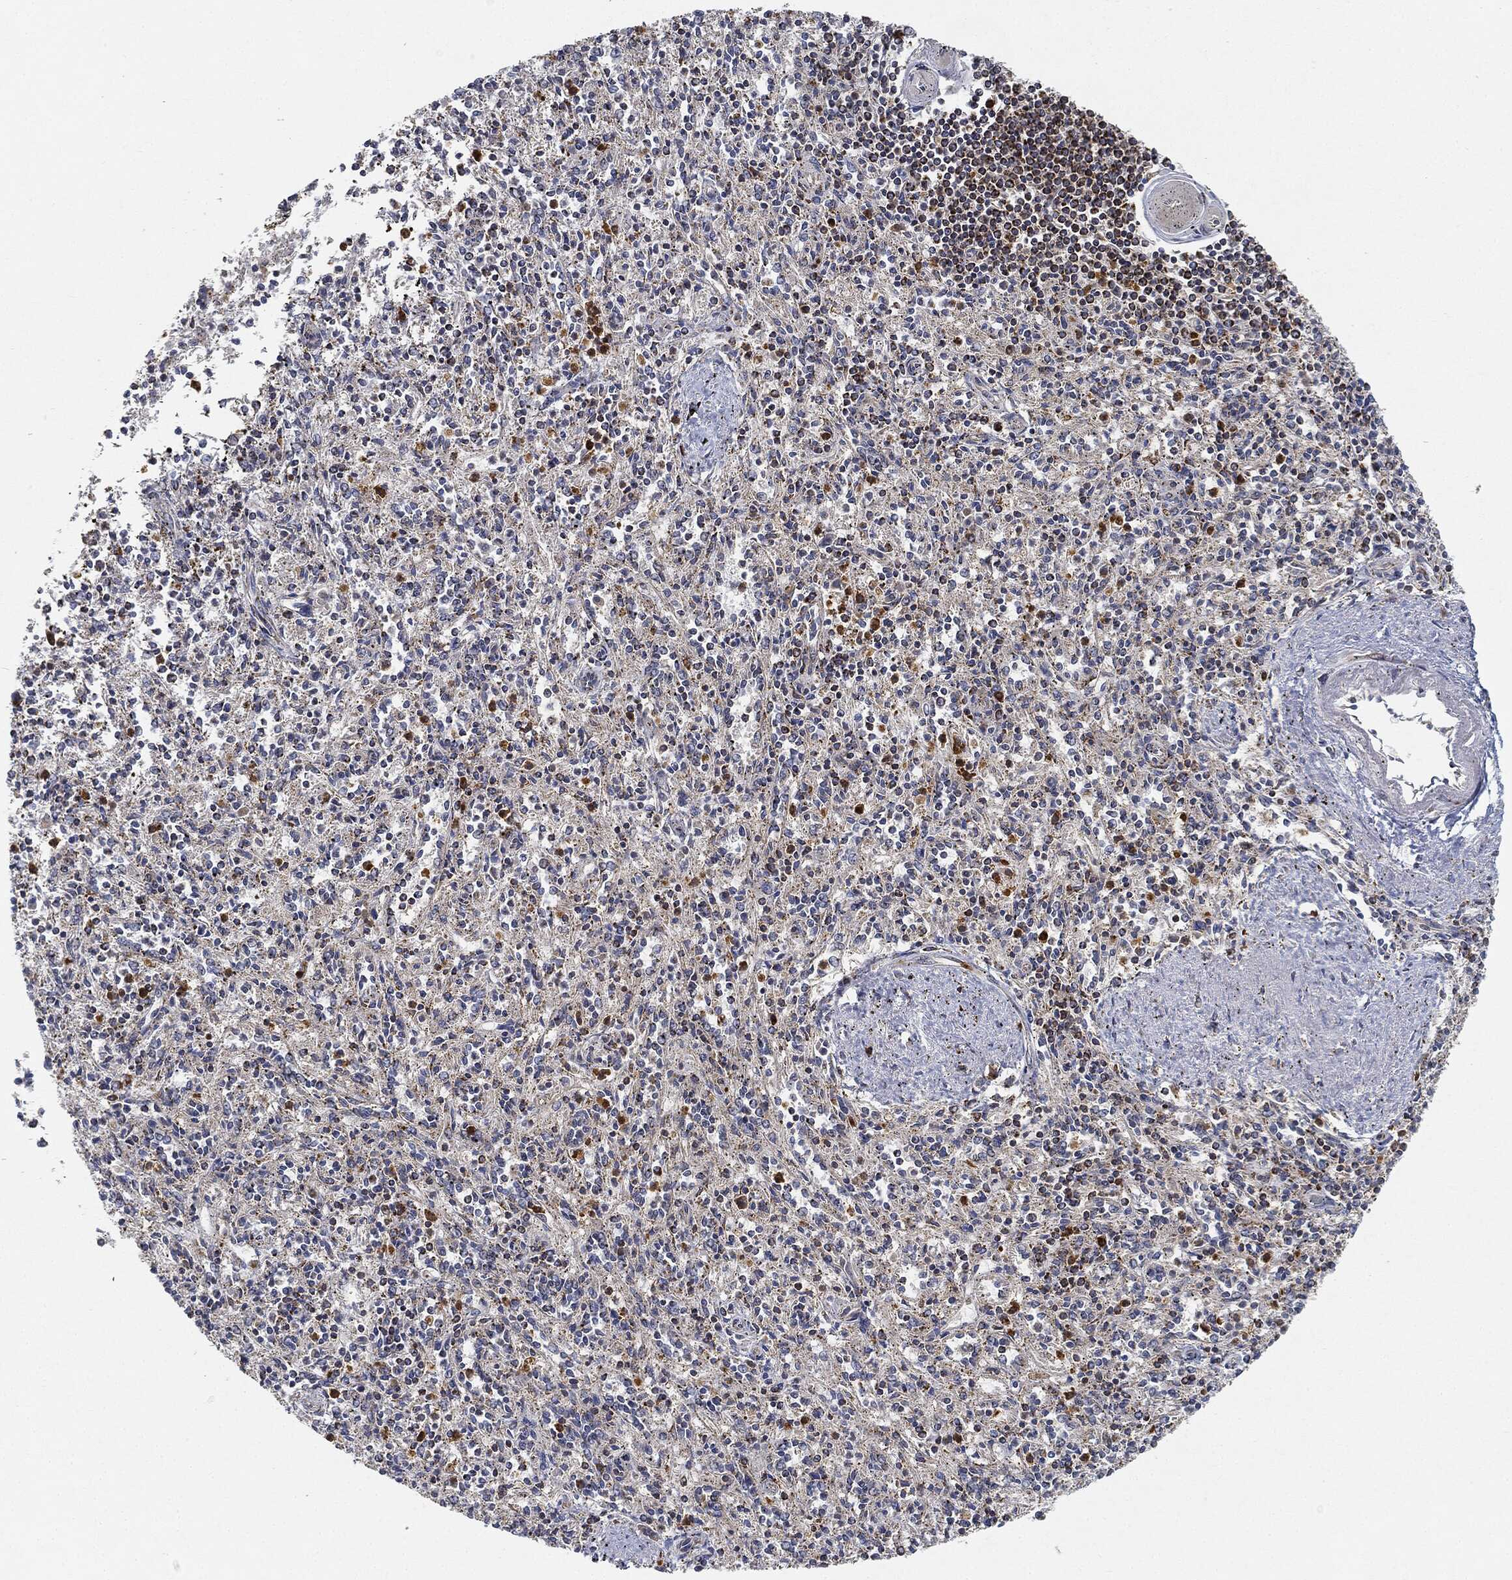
{"staining": {"intensity": "strong", "quantity": "<25%", "location": "cytoplasmic/membranous"}, "tissue": "spleen", "cell_type": "Cells in red pulp", "image_type": "normal", "snomed": [{"axis": "morphology", "description": "Normal tissue, NOS"}, {"axis": "topography", "description": "Spleen"}], "caption": "This is a micrograph of immunohistochemistry staining of benign spleen, which shows strong expression in the cytoplasmic/membranous of cells in red pulp.", "gene": "CAPN15", "patient": {"sex": "male", "age": 69}}